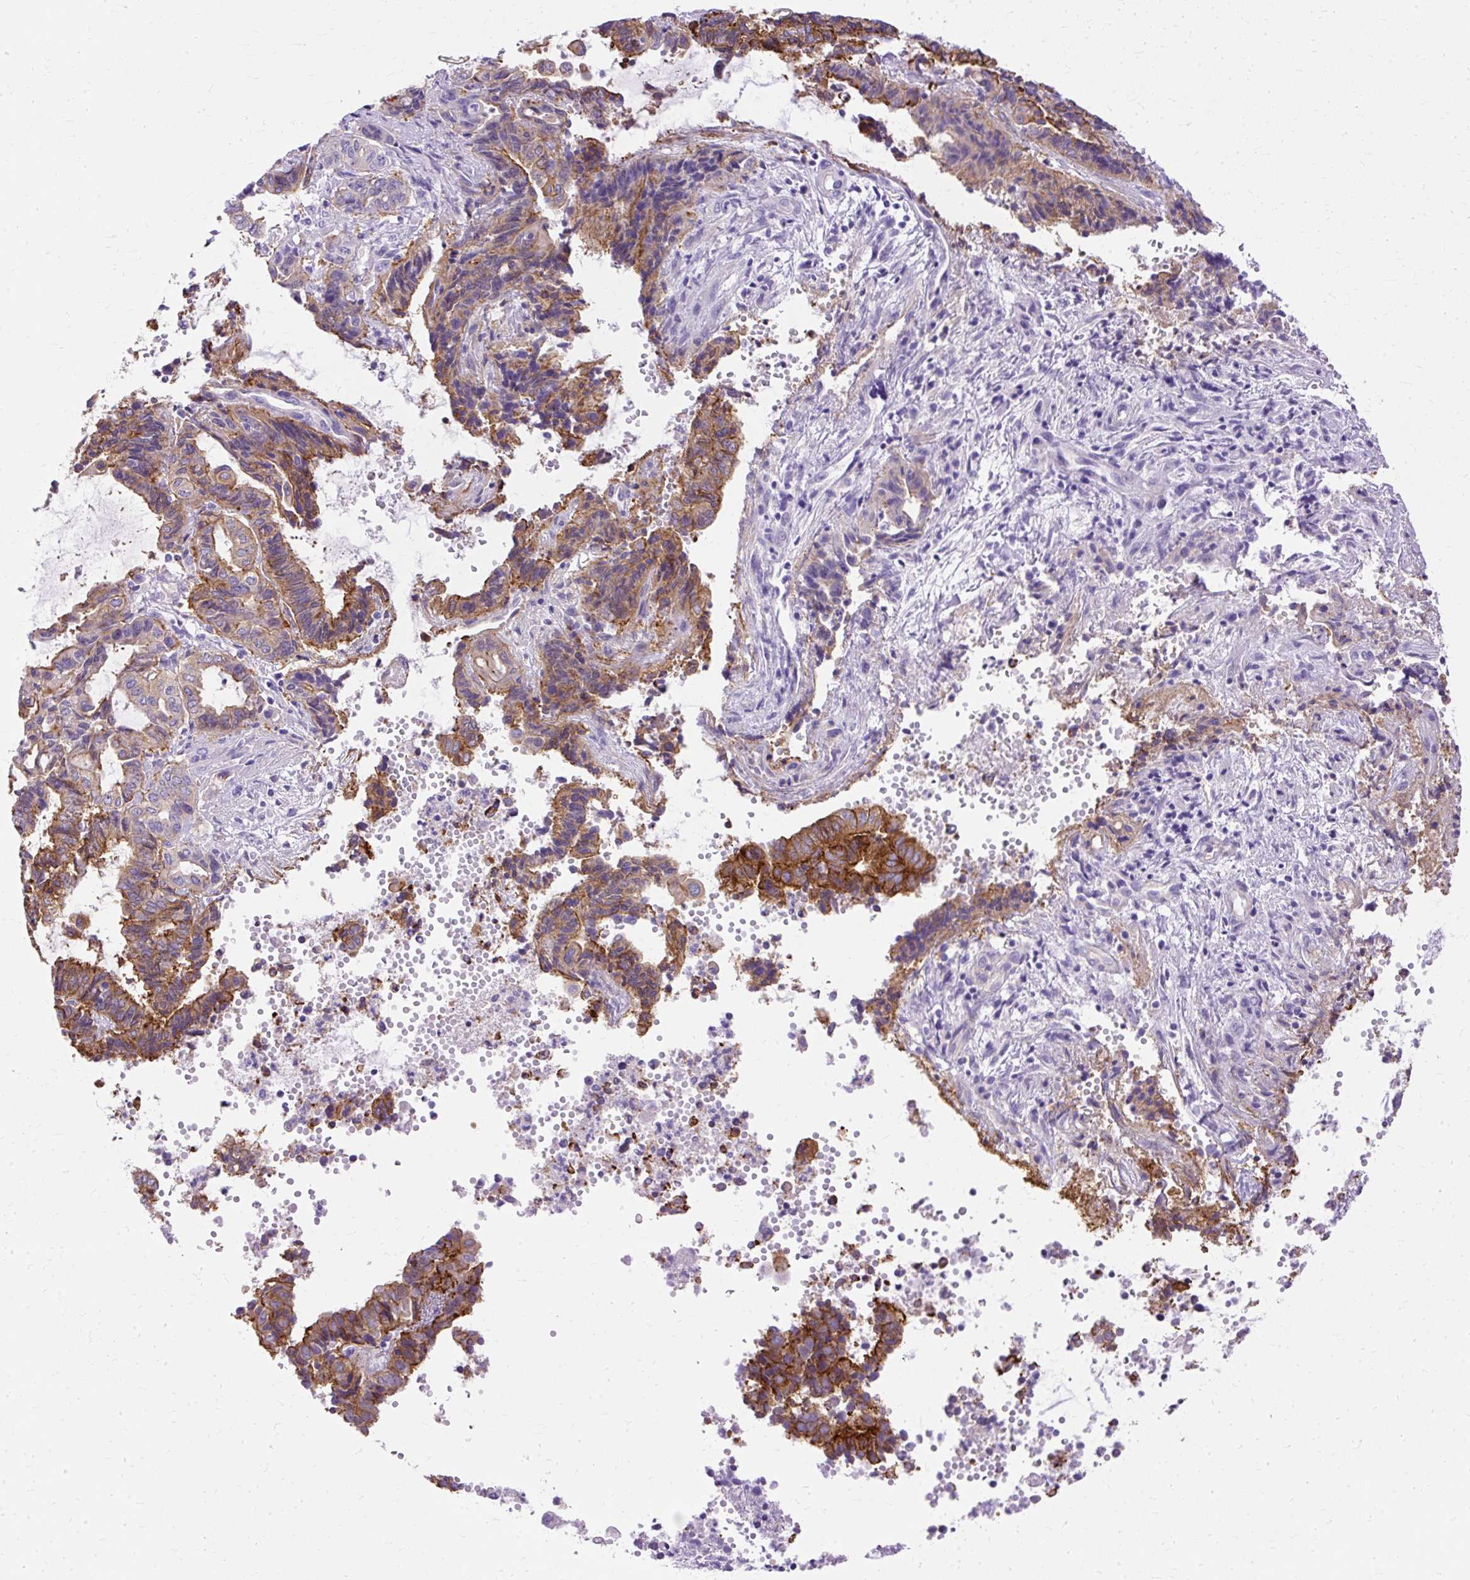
{"staining": {"intensity": "moderate", "quantity": ">75%", "location": "cytoplasmic/membranous"}, "tissue": "endometrial cancer", "cell_type": "Tumor cells", "image_type": "cancer", "snomed": [{"axis": "morphology", "description": "Adenocarcinoma, NOS"}, {"axis": "topography", "description": "Uterus"}, {"axis": "topography", "description": "Endometrium"}], "caption": "Immunohistochemical staining of endometrial cancer exhibits medium levels of moderate cytoplasmic/membranous expression in about >75% of tumor cells.", "gene": "MYO6", "patient": {"sex": "female", "age": 70}}